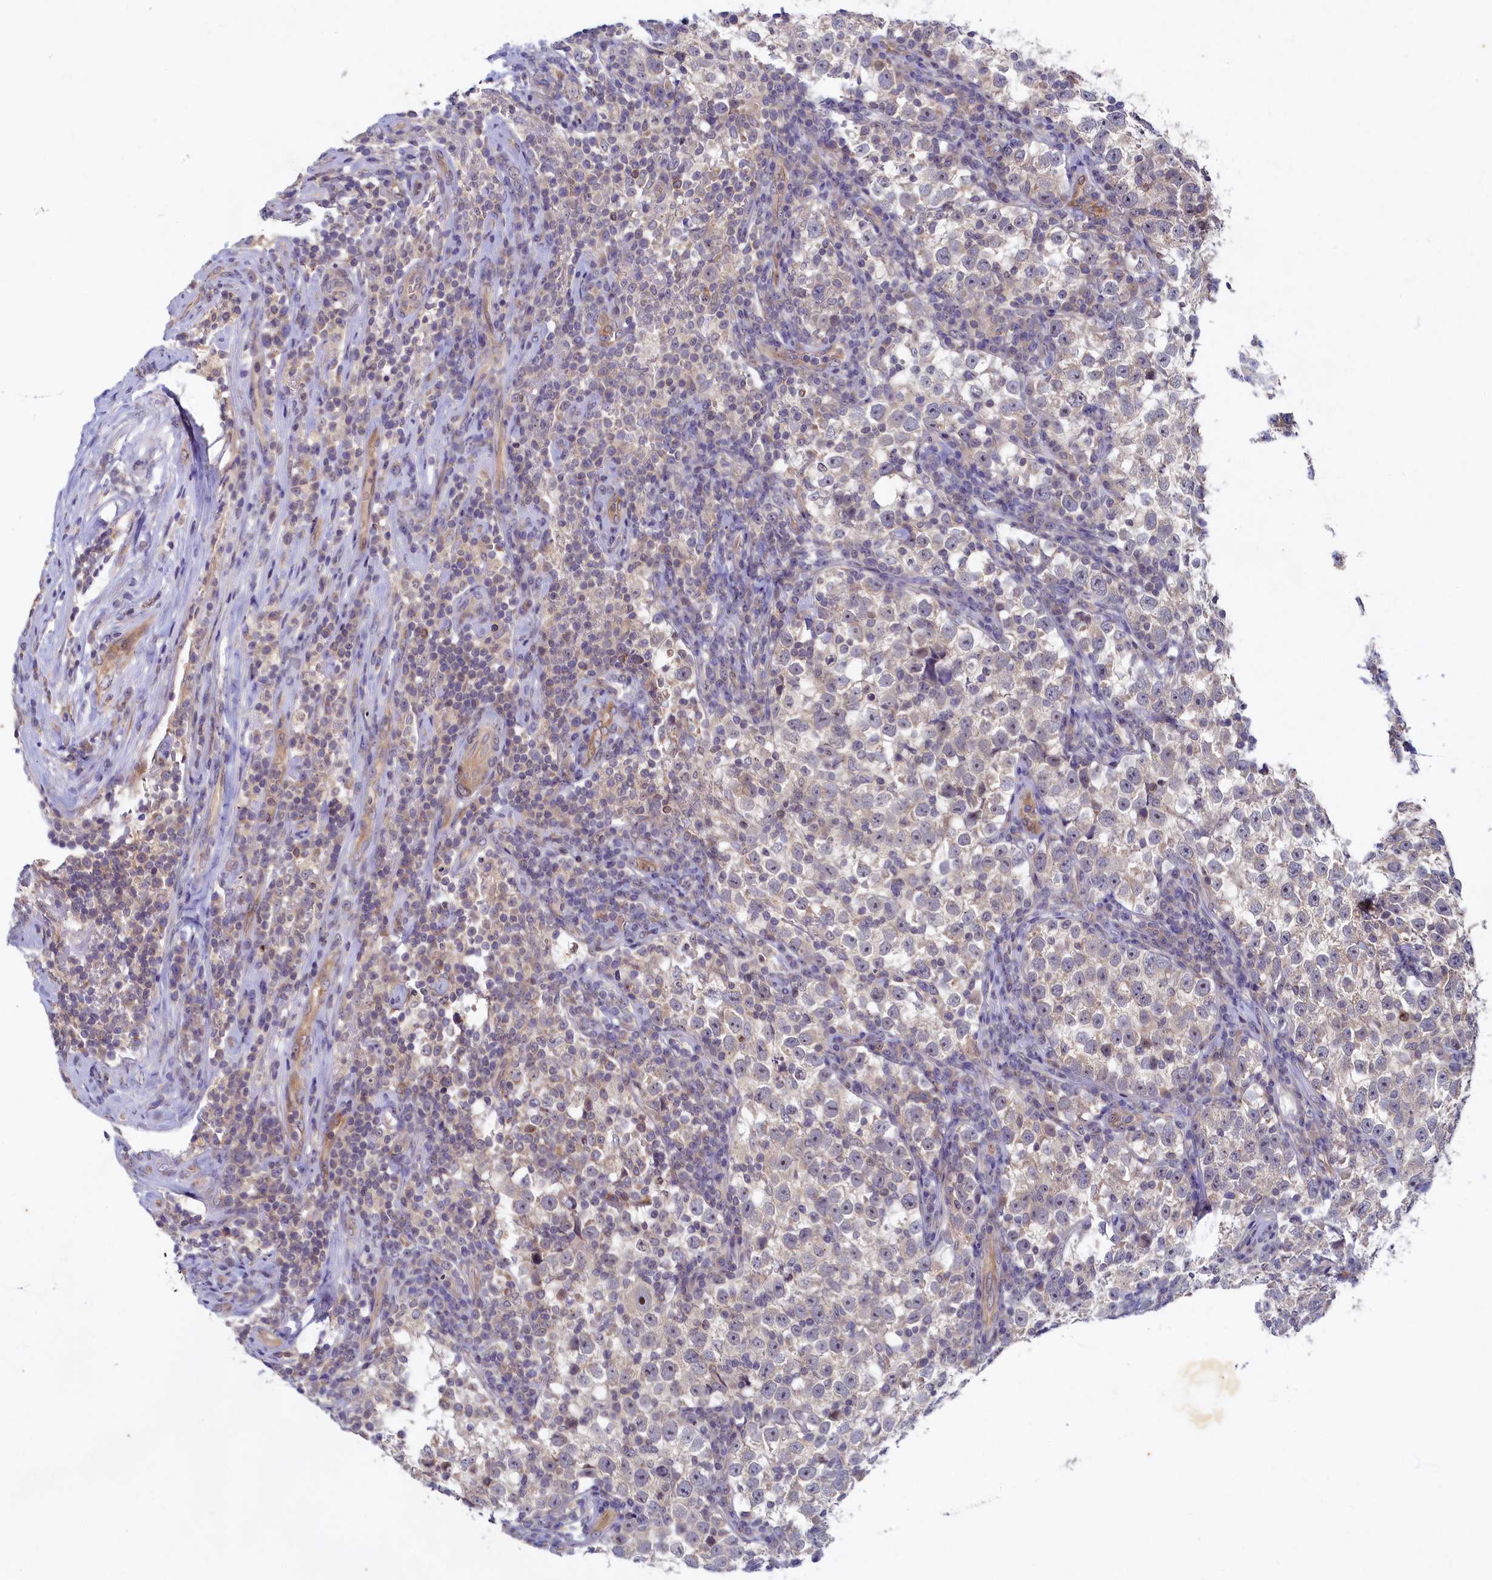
{"staining": {"intensity": "negative", "quantity": "none", "location": "none"}, "tissue": "testis cancer", "cell_type": "Tumor cells", "image_type": "cancer", "snomed": [{"axis": "morphology", "description": "Normal tissue, NOS"}, {"axis": "morphology", "description": "Seminoma, NOS"}, {"axis": "topography", "description": "Testis"}], "caption": "A photomicrograph of human testis seminoma is negative for staining in tumor cells.", "gene": "CEP20", "patient": {"sex": "male", "age": 43}}